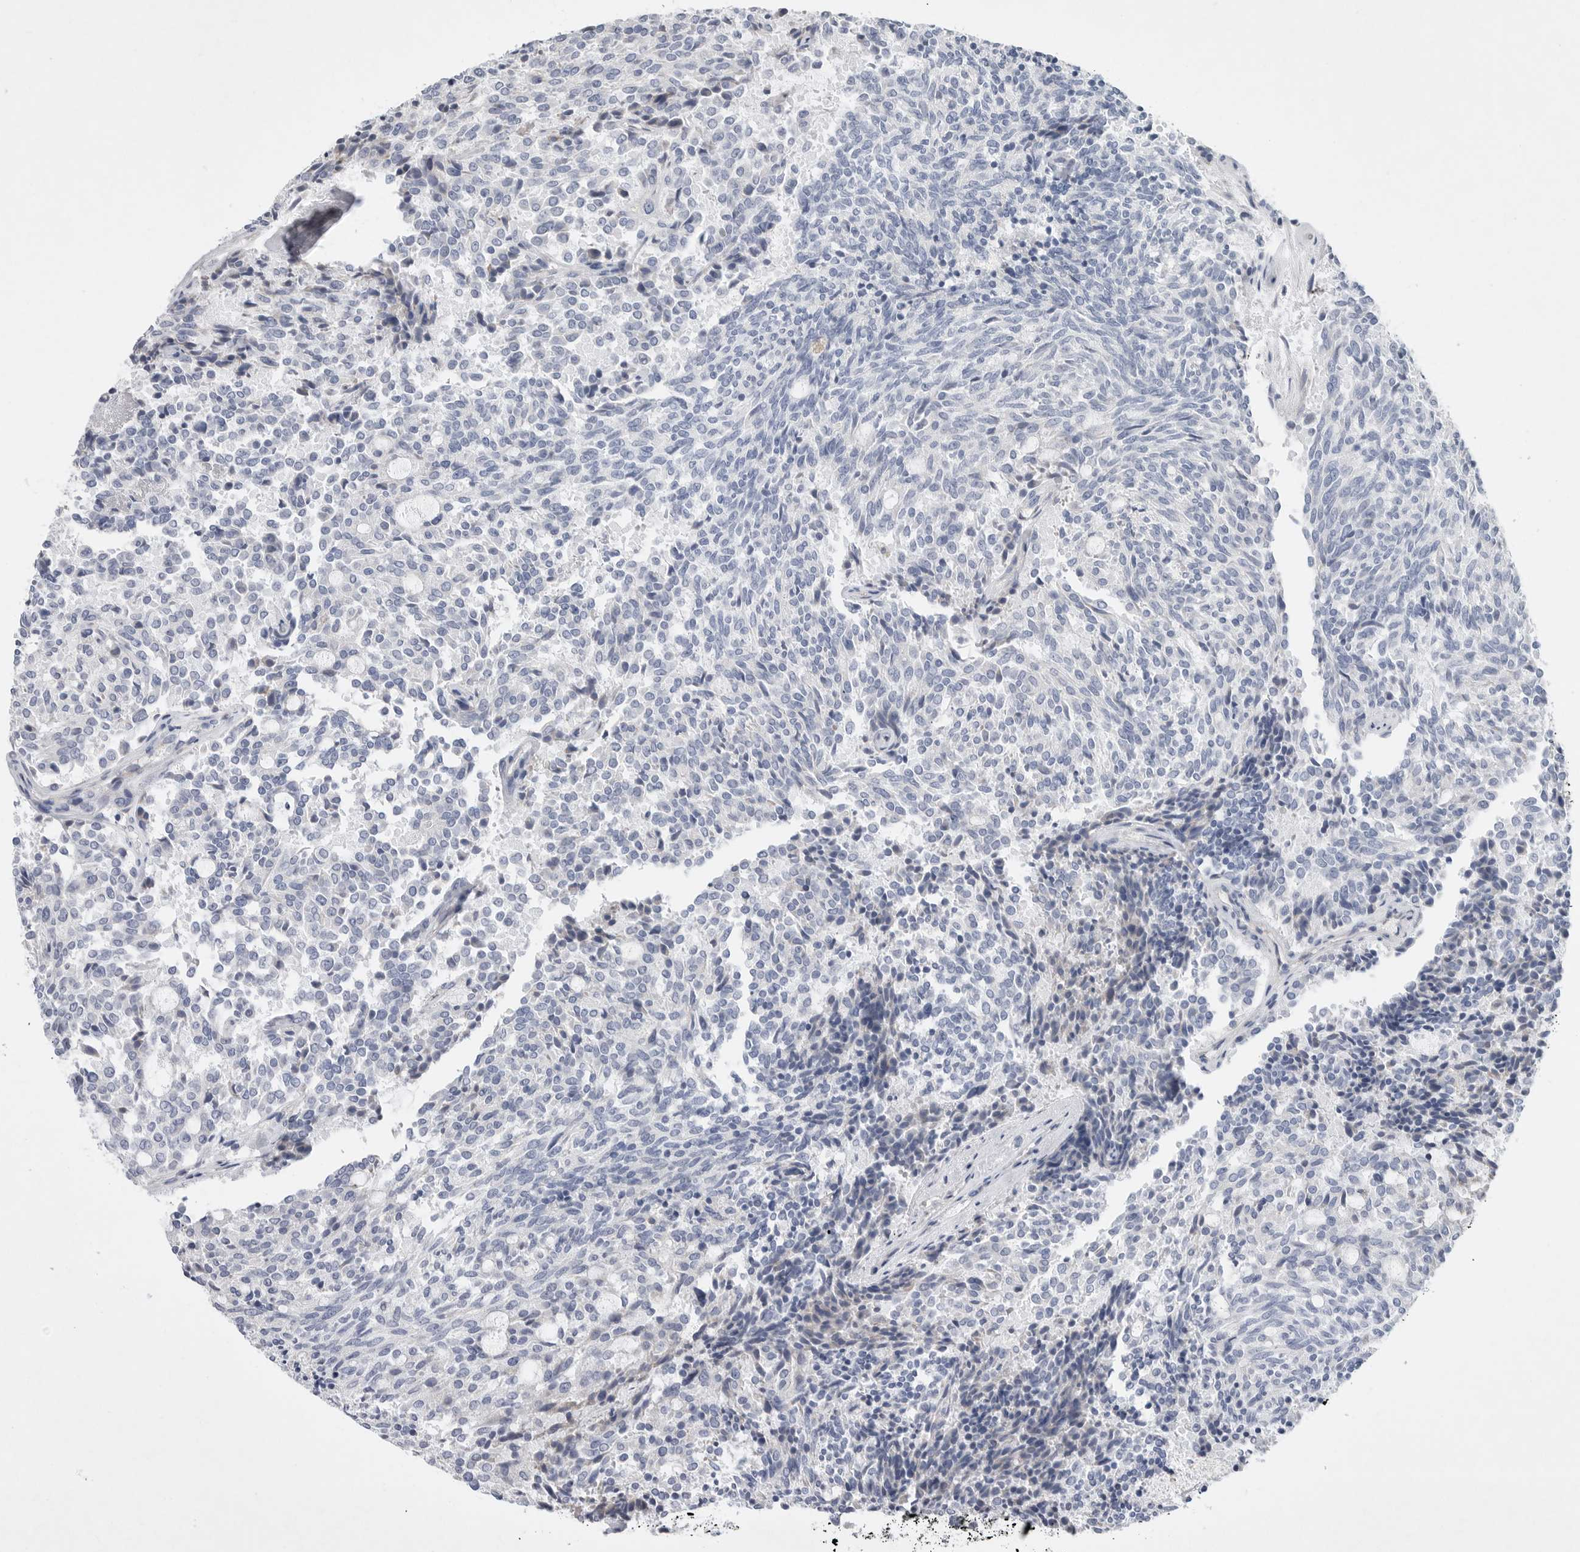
{"staining": {"intensity": "negative", "quantity": "none", "location": "none"}, "tissue": "carcinoid", "cell_type": "Tumor cells", "image_type": "cancer", "snomed": [{"axis": "morphology", "description": "Carcinoid, malignant, NOS"}, {"axis": "topography", "description": "Pancreas"}], "caption": "Immunohistochemistry (IHC) photomicrograph of neoplastic tissue: carcinoid stained with DAB shows no significant protein expression in tumor cells.", "gene": "CAMK2B", "patient": {"sex": "female", "age": 54}}